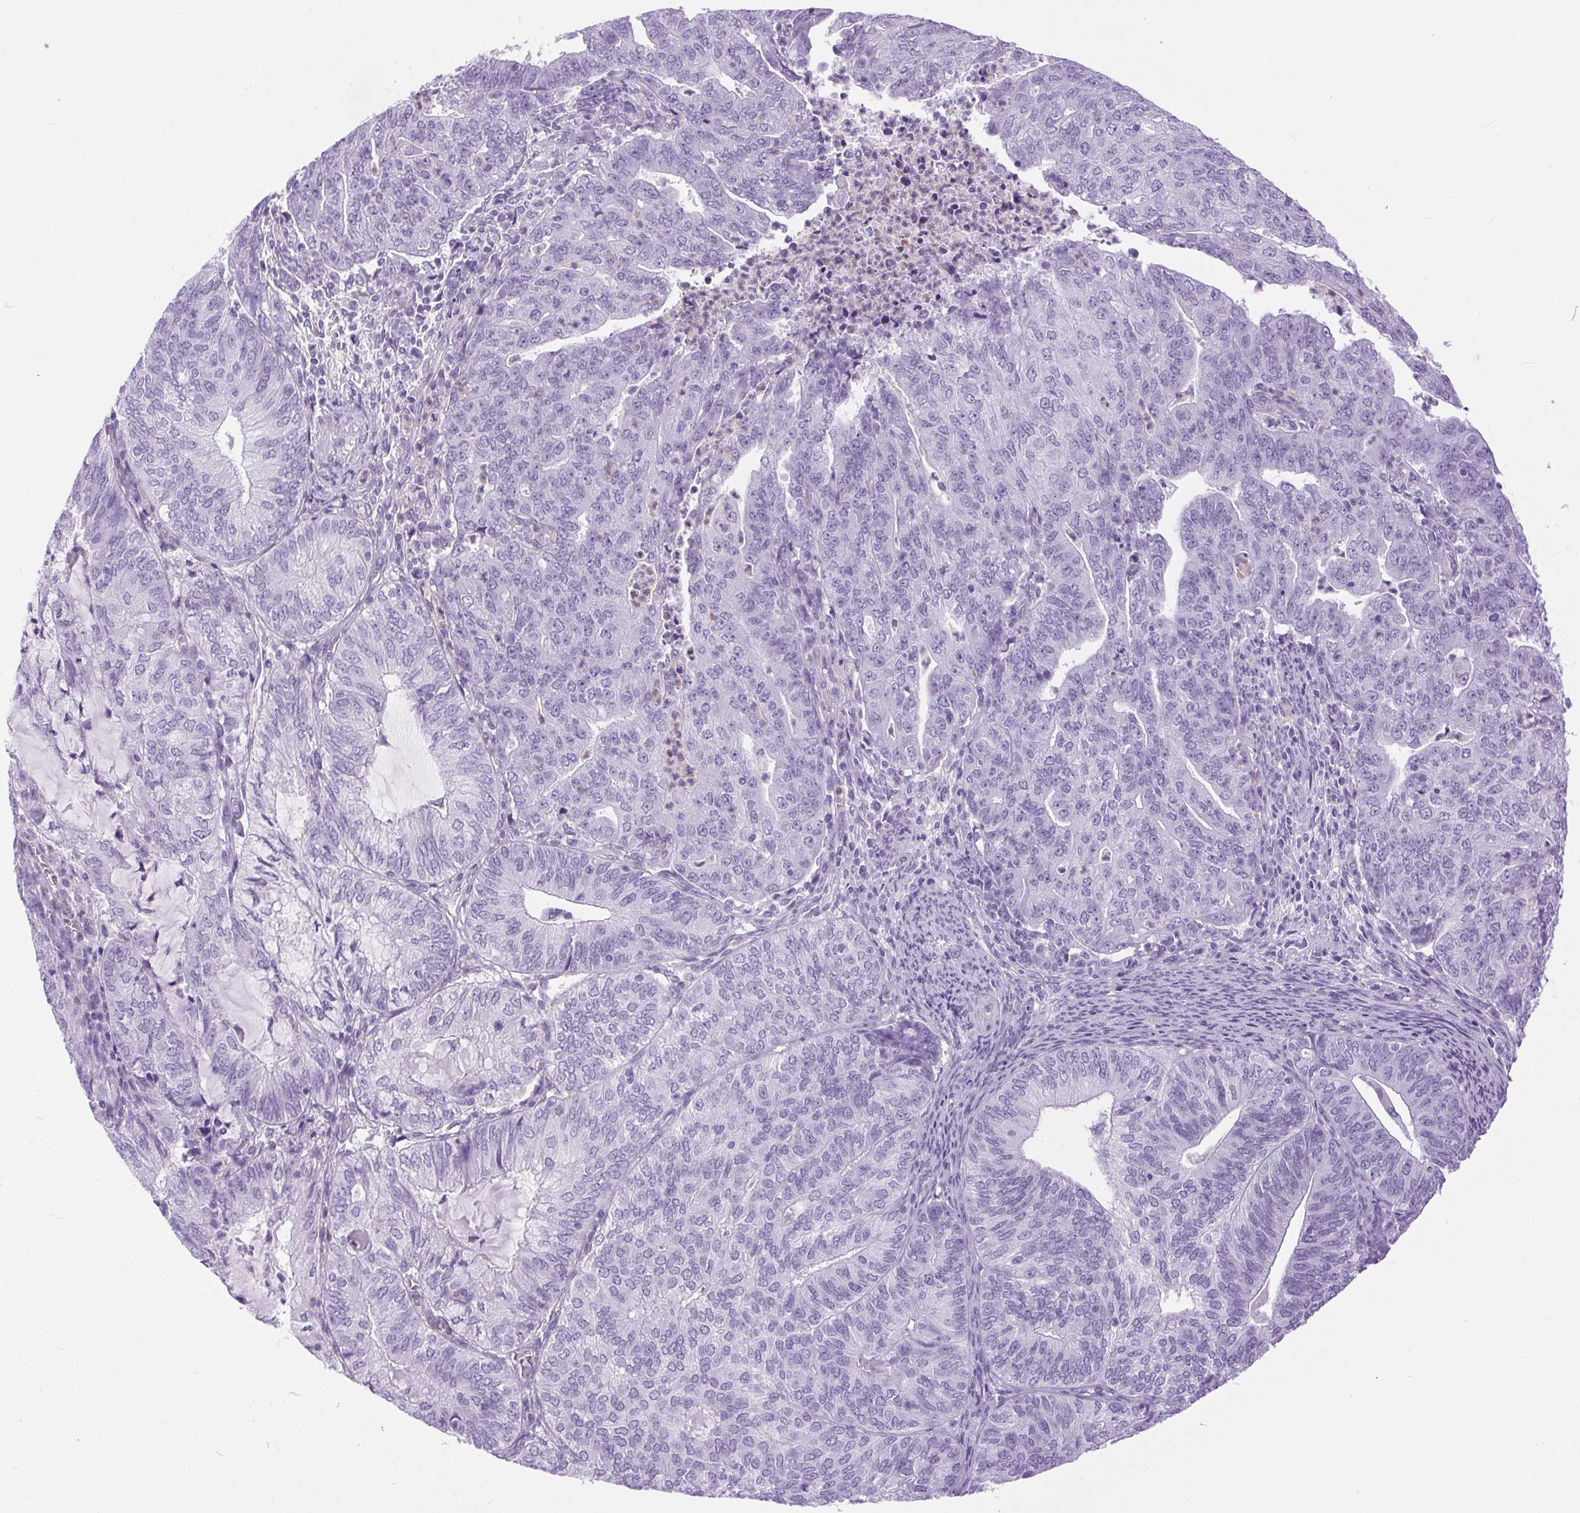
{"staining": {"intensity": "negative", "quantity": "none", "location": "none"}, "tissue": "endometrial cancer", "cell_type": "Tumor cells", "image_type": "cancer", "snomed": [{"axis": "morphology", "description": "Adenocarcinoma, NOS"}, {"axis": "topography", "description": "Endometrium"}], "caption": "This is an immunohistochemistry image of human endometrial cancer. There is no positivity in tumor cells.", "gene": "SHCBP1L", "patient": {"sex": "female", "age": 82}}